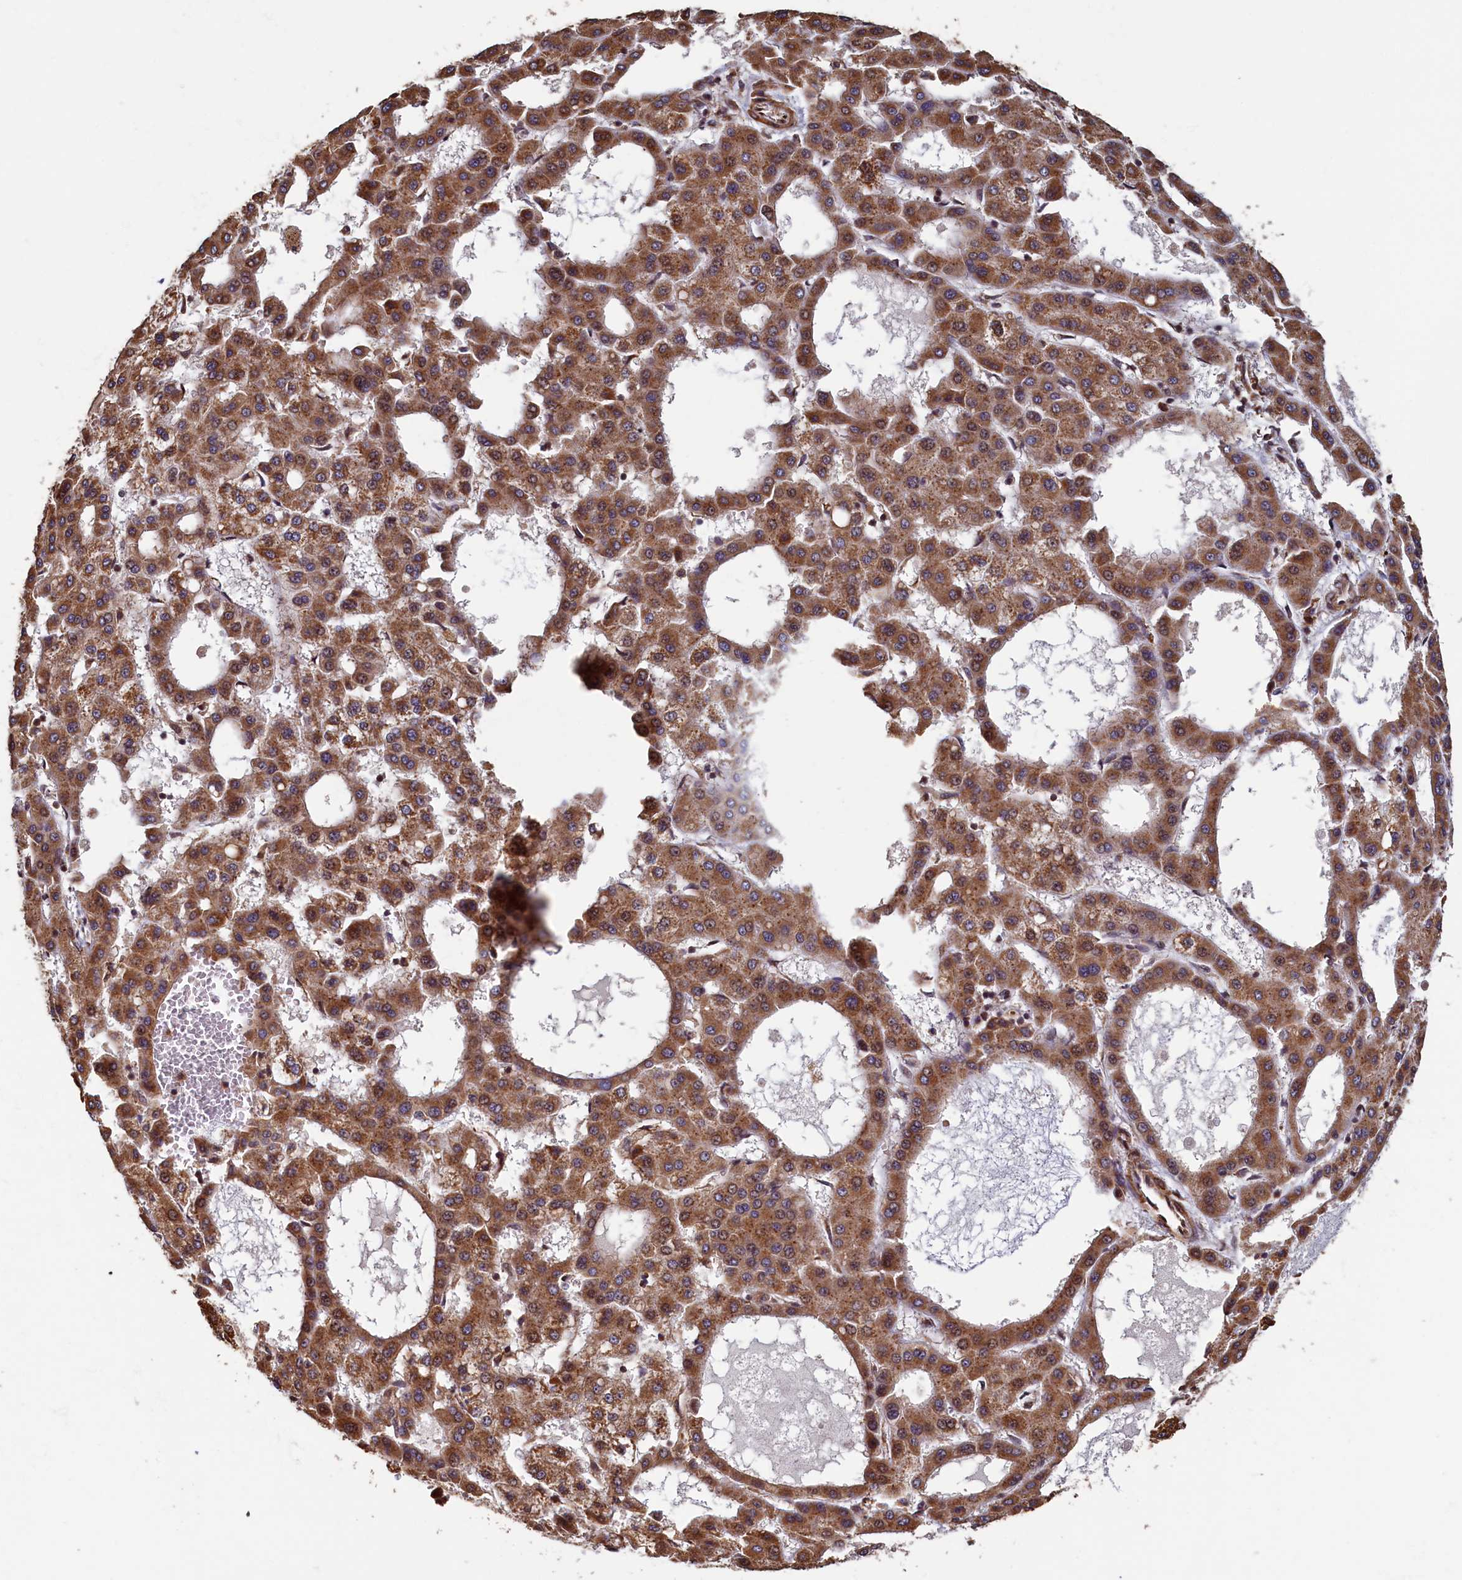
{"staining": {"intensity": "moderate", "quantity": ">75%", "location": "cytoplasmic/membranous"}, "tissue": "liver cancer", "cell_type": "Tumor cells", "image_type": "cancer", "snomed": [{"axis": "morphology", "description": "Carcinoma, Hepatocellular, NOS"}, {"axis": "topography", "description": "Liver"}], "caption": "About >75% of tumor cells in human hepatocellular carcinoma (liver) display moderate cytoplasmic/membranous protein expression as visualized by brown immunohistochemical staining.", "gene": "TMEM181", "patient": {"sex": "male", "age": 47}}